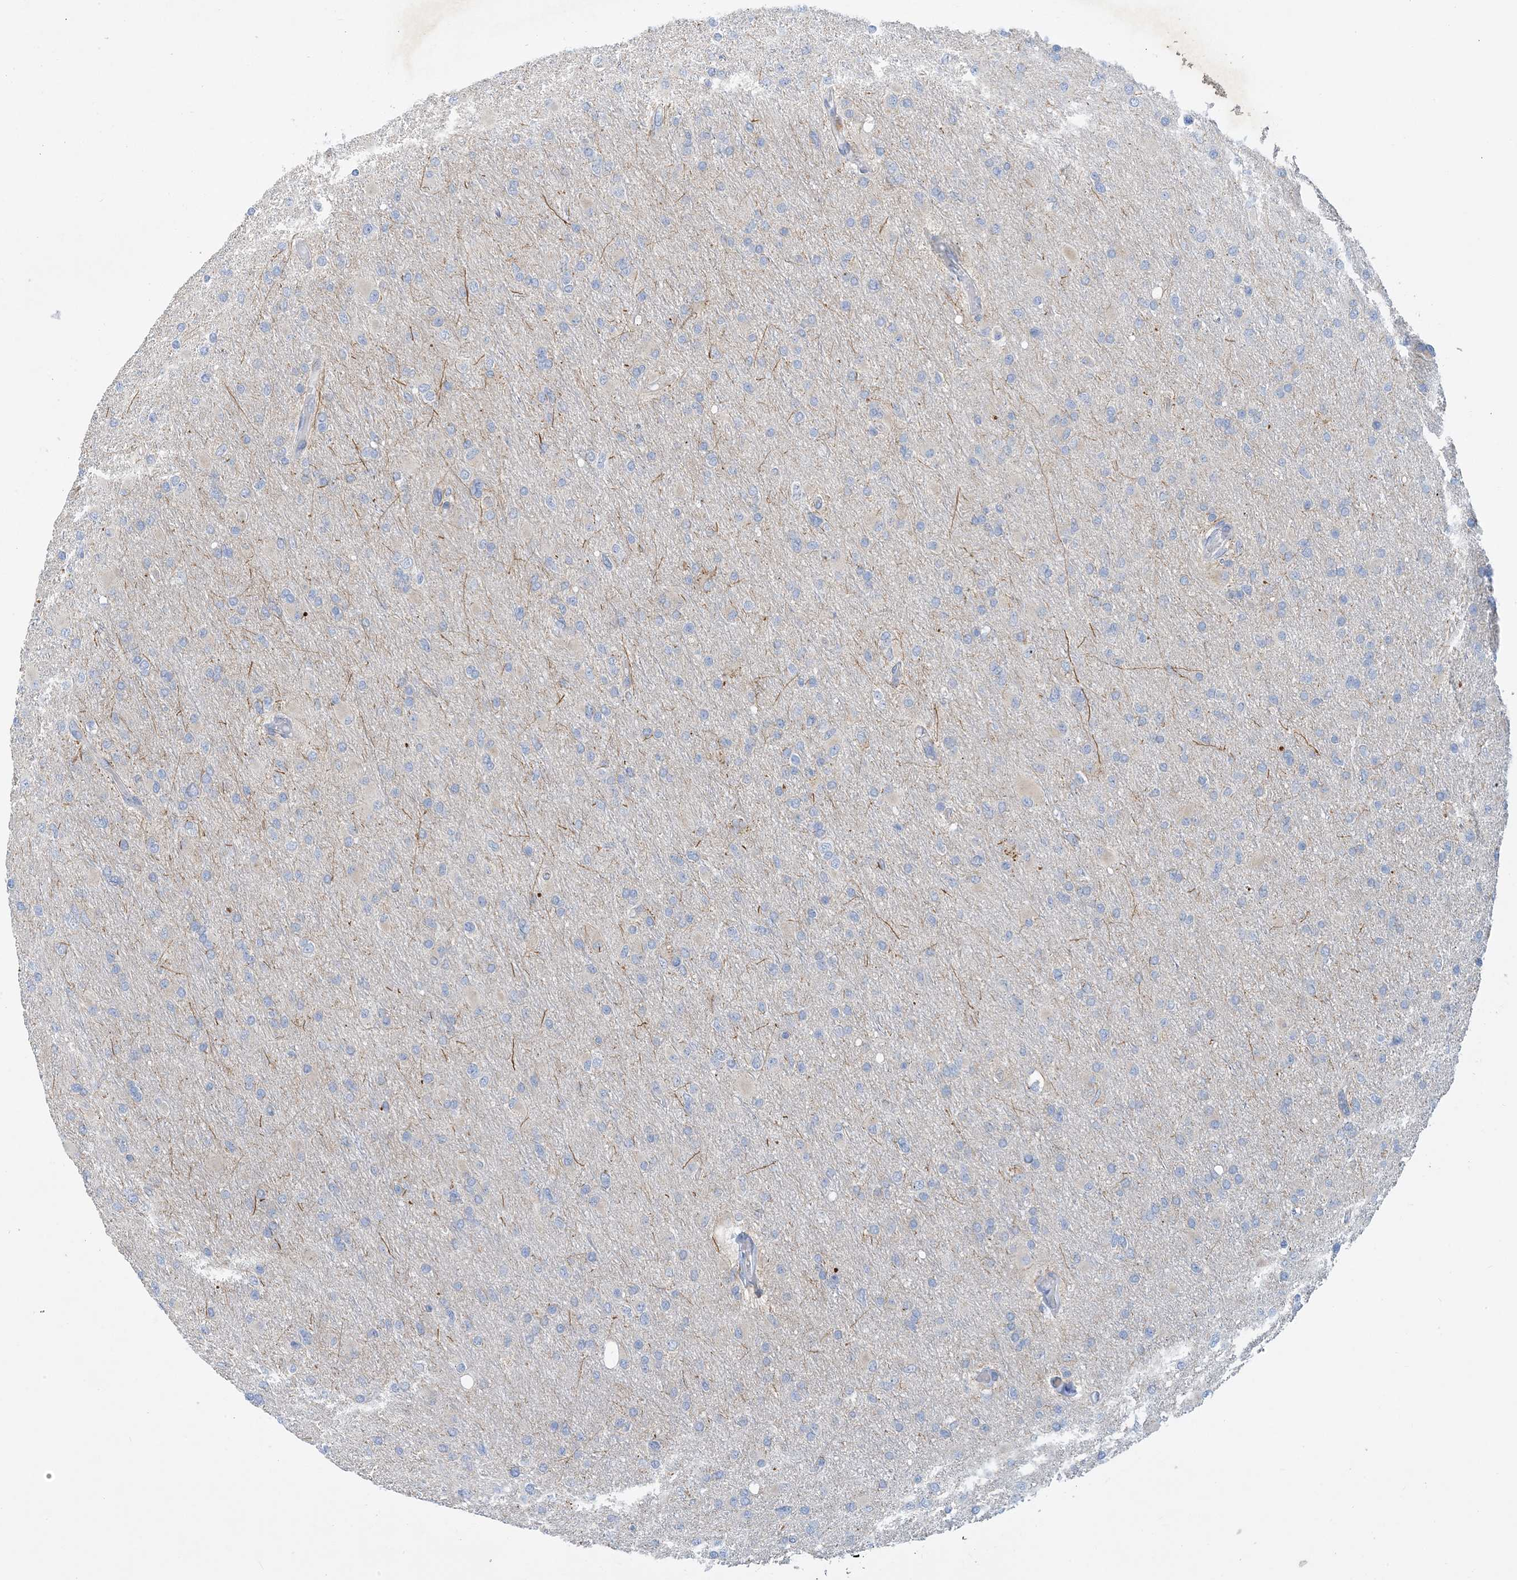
{"staining": {"intensity": "negative", "quantity": "none", "location": "none"}, "tissue": "glioma", "cell_type": "Tumor cells", "image_type": "cancer", "snomed": [{"axis": "morphology", "description": "Glioma, malignant, High grade"}, {"axis": "topography", "description": "Cerebral cortex"}], "caption": "Immunohistochemistry micrograph of human glioma stained for a protein (brown), which displays no expression in tumor cells.", "gene": "ZCCHC18", "patient": {"sex": "female", "age": 36}}